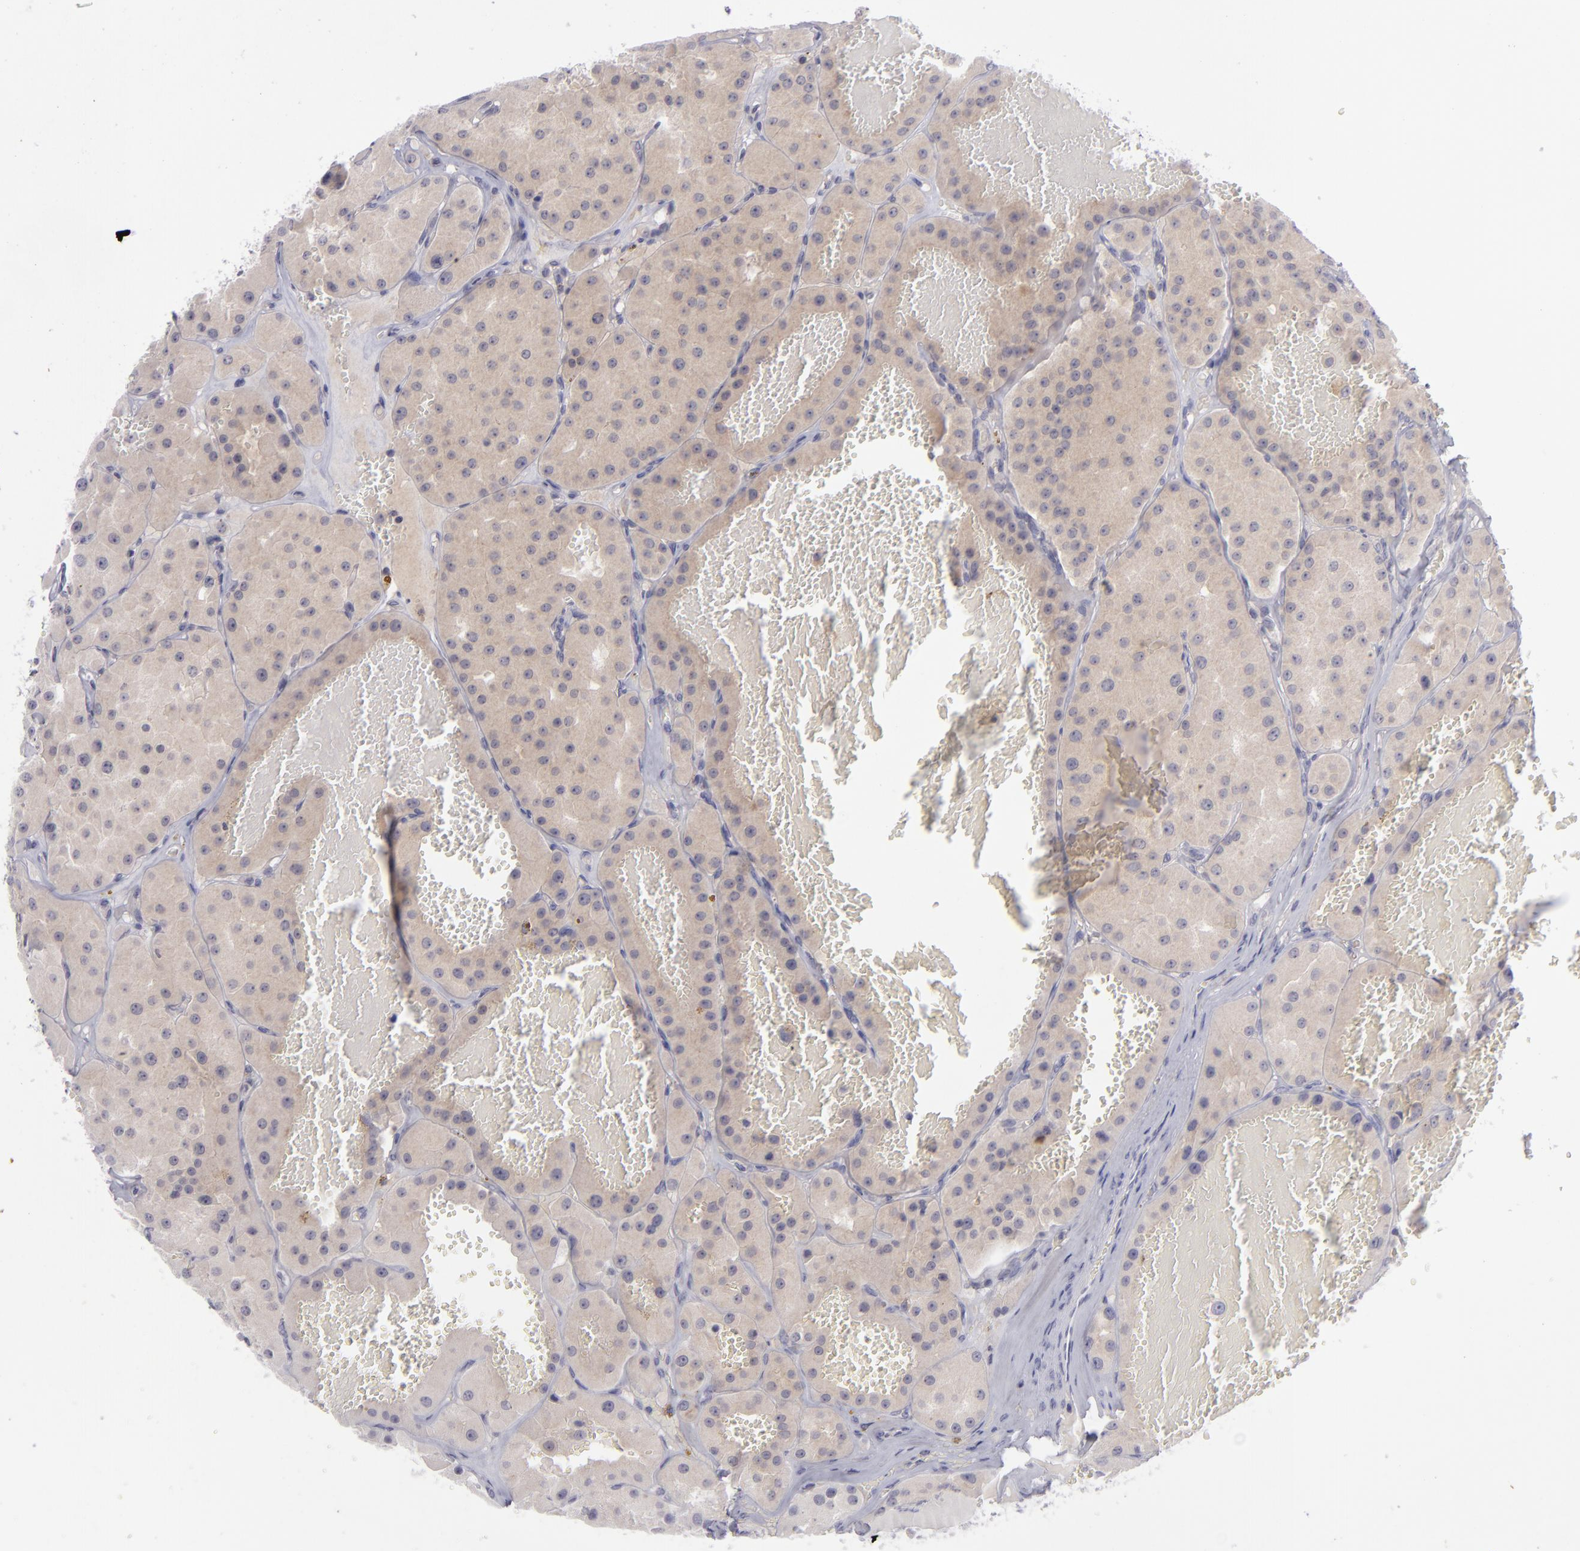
{"staining": {"intensity": "weak", "quantity": ">75%", "location": "cytoplasmic/membranous"}, "tissue": "renal cancer", "cell_type": "Tumor cells", "image_type": "cancer", "snomed": [{"axis": "morphology", "description": "Adenocarcinoma, uncertain malignant potential"}, {"axis": "topography", "description": "Kidney"}], "caption": "Immunohistochemical staining of human renal cancer displays weak cytoplasmic/membranous protein staining in approximately >75% of tumor cells.", "gene": "EVPL", "patient": {"sex": "male", "age": 63}}